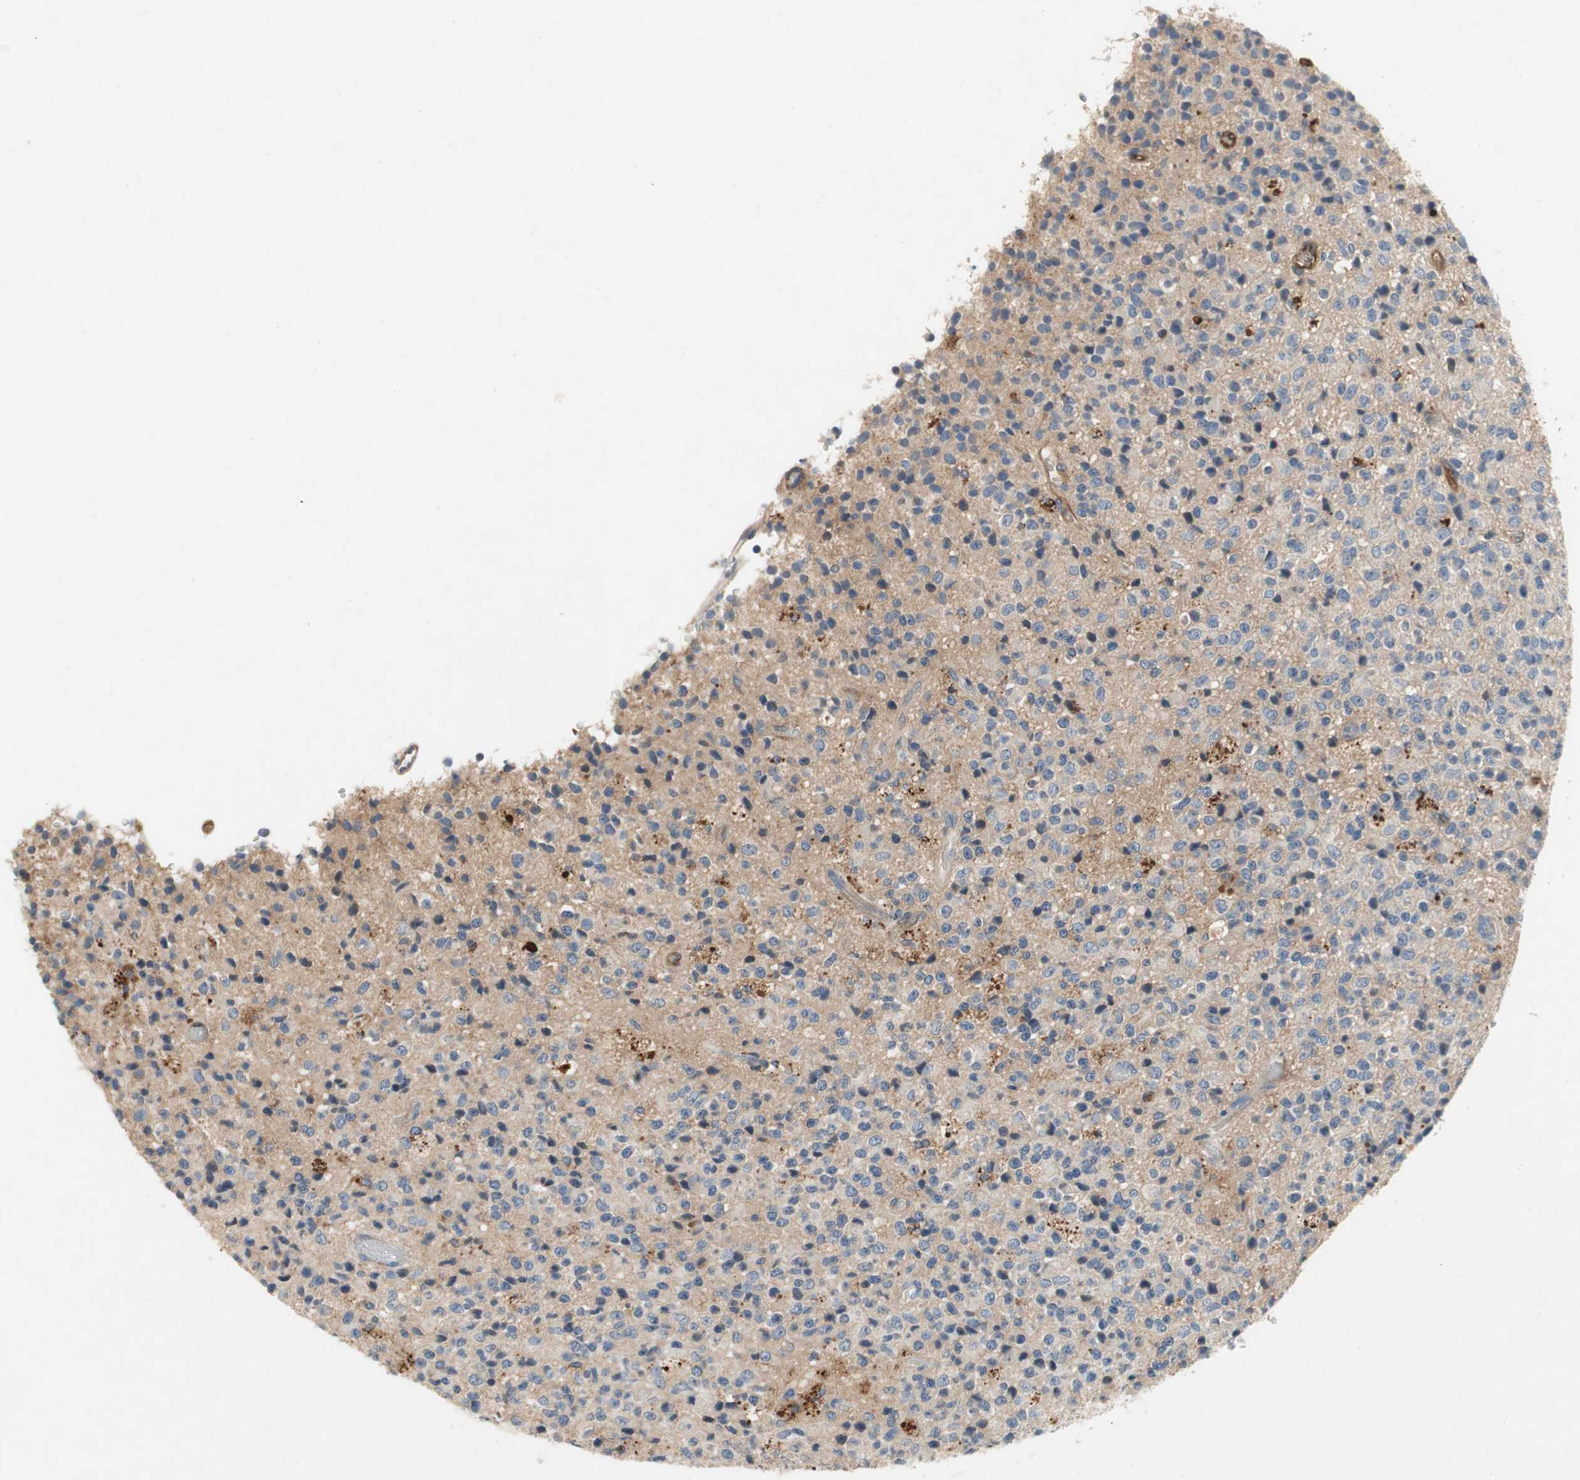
{"staining": {"intensity": "moderate", "quantity": "<25%", "location": "cytoplasmic/membranous"}, "tissue": "glioma", "cell_type": "Tumor cells", "image_type": "cancer", "snomed": [{"axis": "morphology", "description": "Glioma, malignant, High grade"}, {"axis": "topography", "description": "pancreas cauda"}], "caption": "Immunohistochemical staining of glioma displays low levels of moderate cytoplasmic/membranous expression in approximately <25% of tumor cells. (IHC, brightfield microscopy, high magnification).", "gene": "ALPL", "patient": {"sex": "male", "age": 60}}